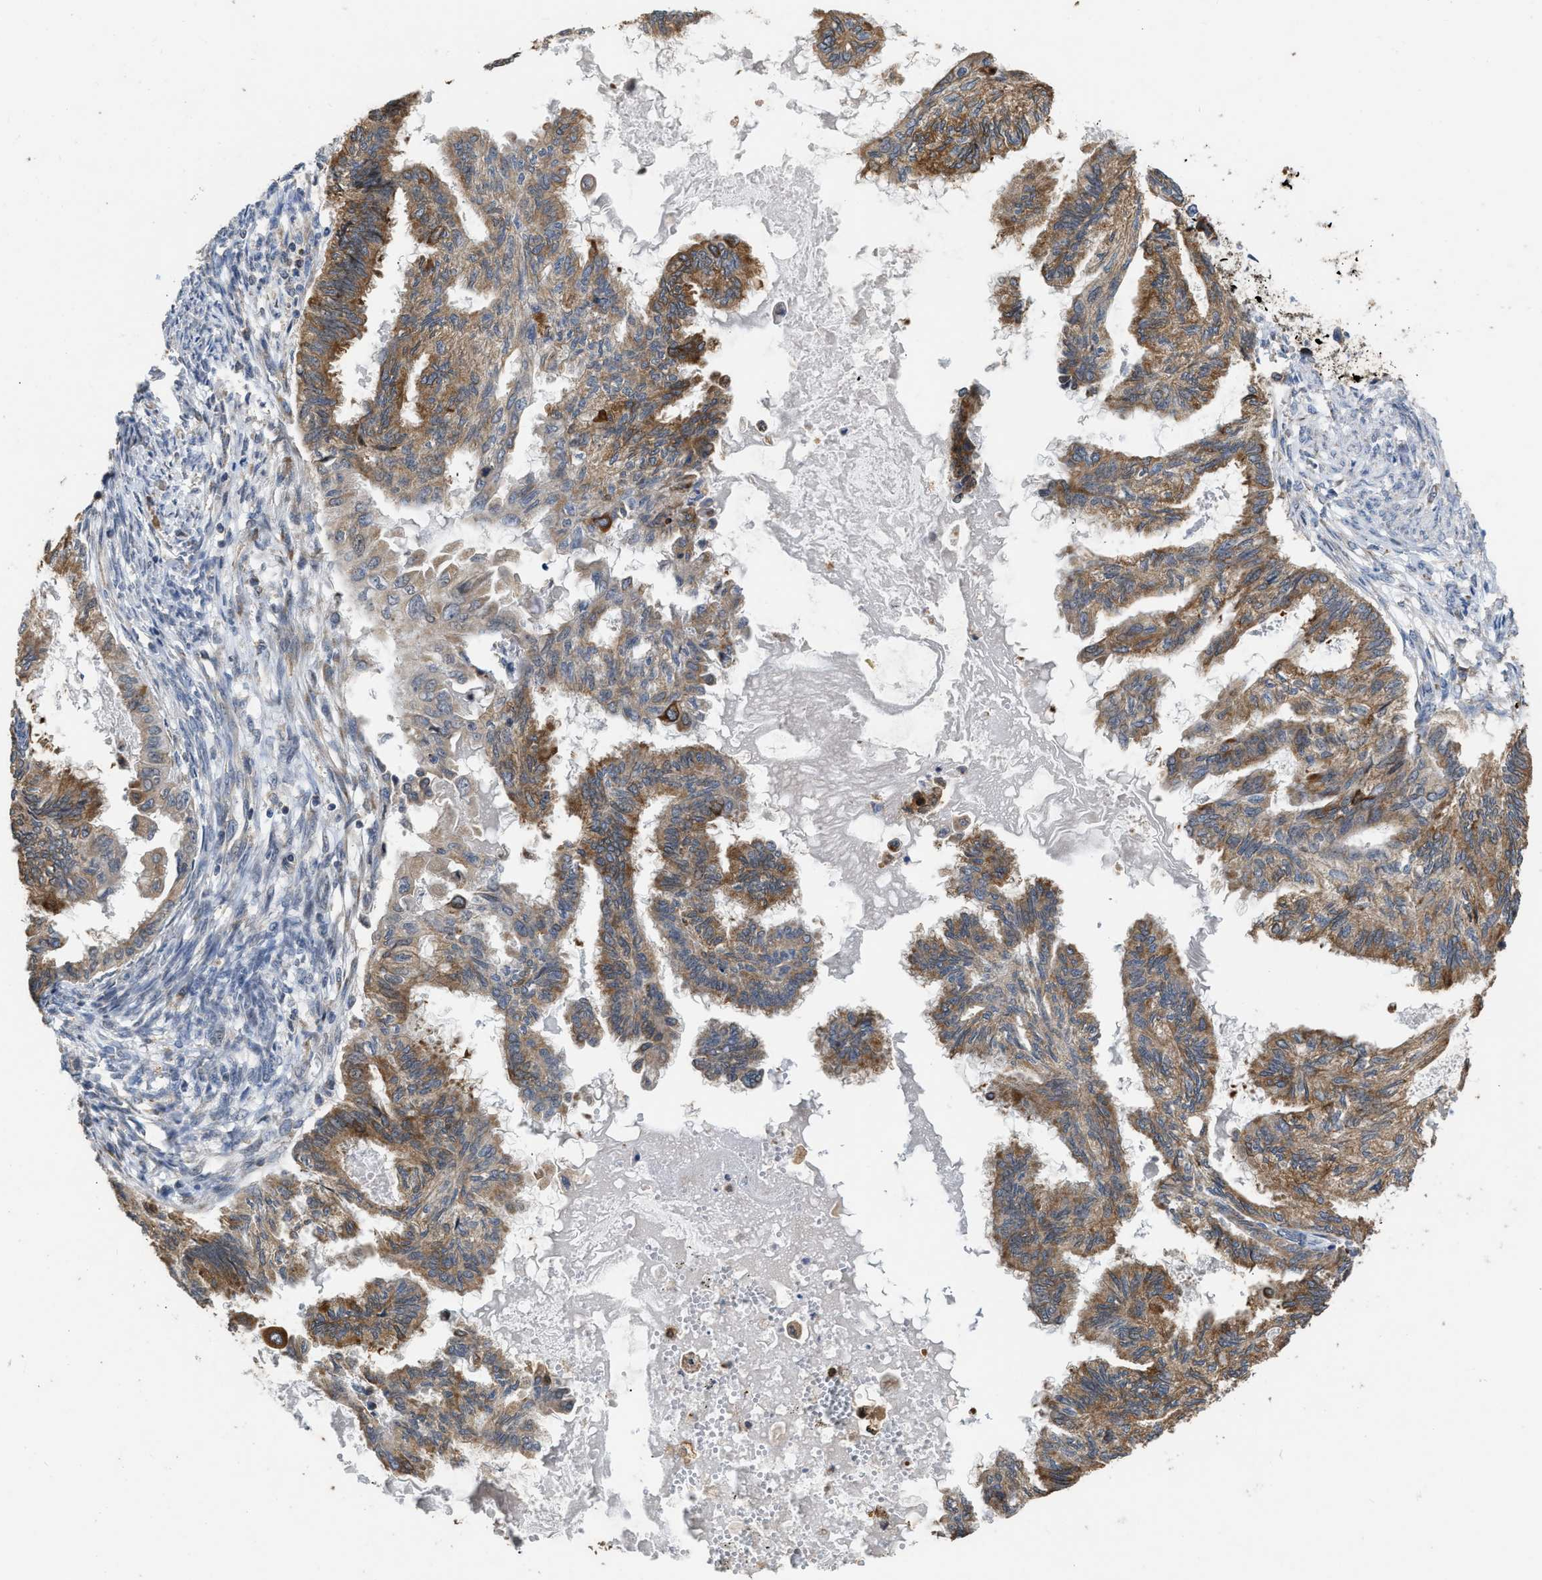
{"staining": {"intensity": "moderate", "quantity": ">75%", "location": "cytoplasmic/membranous"}, "tissue": "cervical cancer", "cell_type": "Tumor cells", "image_type": "cancer", "snomed": [{"axis": "morphology", "description": "Normal tissue, NOS"}, {"axis": "morphology", "description": "Adenocarcinoma, NOS"}, {"axis": "topography", "description": "Cervix"}, {"axis": "topography", "description": "Endometrium"}], "caption": "Cervical cancer (adenocarcinoma) was stained to show a protein in brown. There is medium levels of moderate cytoplasmic/membranous staining in approximately >75% of tumor cells.", "gene": "AK2", "patient": {"sex": "female", "age": 86}}